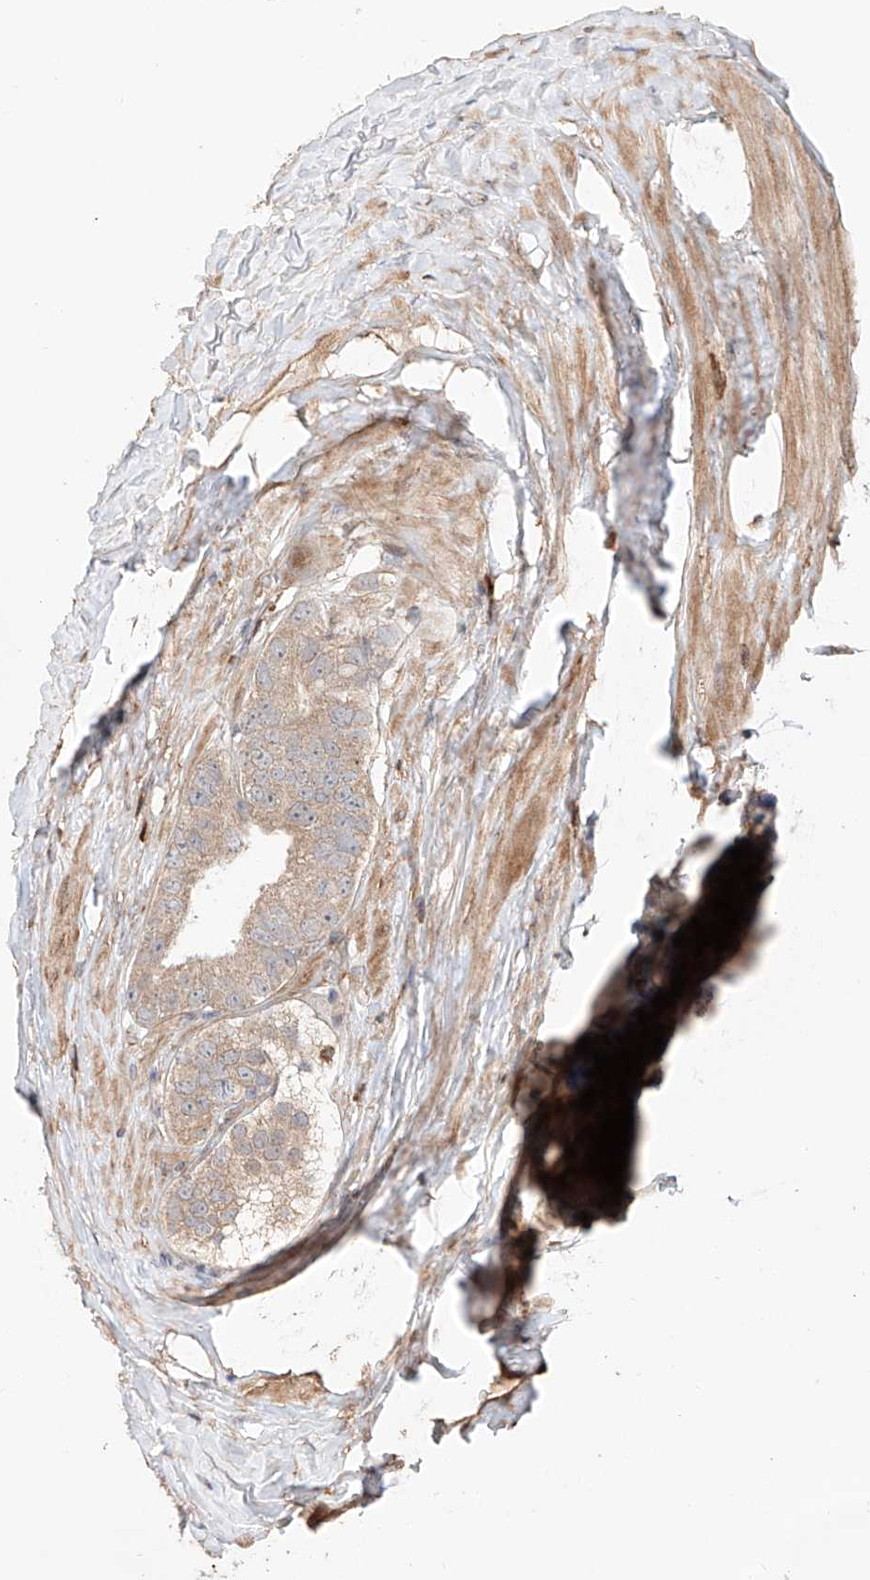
{"staining": {"intensity": "weak", "quantity": ">75%", "location": "cytoplasmic/membranous"}, "tissue": "prostate cancer", "cell_type": "Tumor cells", "image_type": "cancer", "snomed": [{"axis": "morphology", "description": "Adenocarcinoma, High grade"}, {"axis": "topography", "description": "Prostate"}], "caption": "Immunohistochemistry (IHC) photomicrograph of neoplastic tissue: prostate cancer stained using immunohistochemistry (IHC) reveals low levels of weak protein expression localized specifically in the cytoplasmic/membranous of tumor cells, appearing as a cytoplasmic/membranous brown color.", "gene": "IGSF22", "patient": {"sex": "male", "age": 56}}